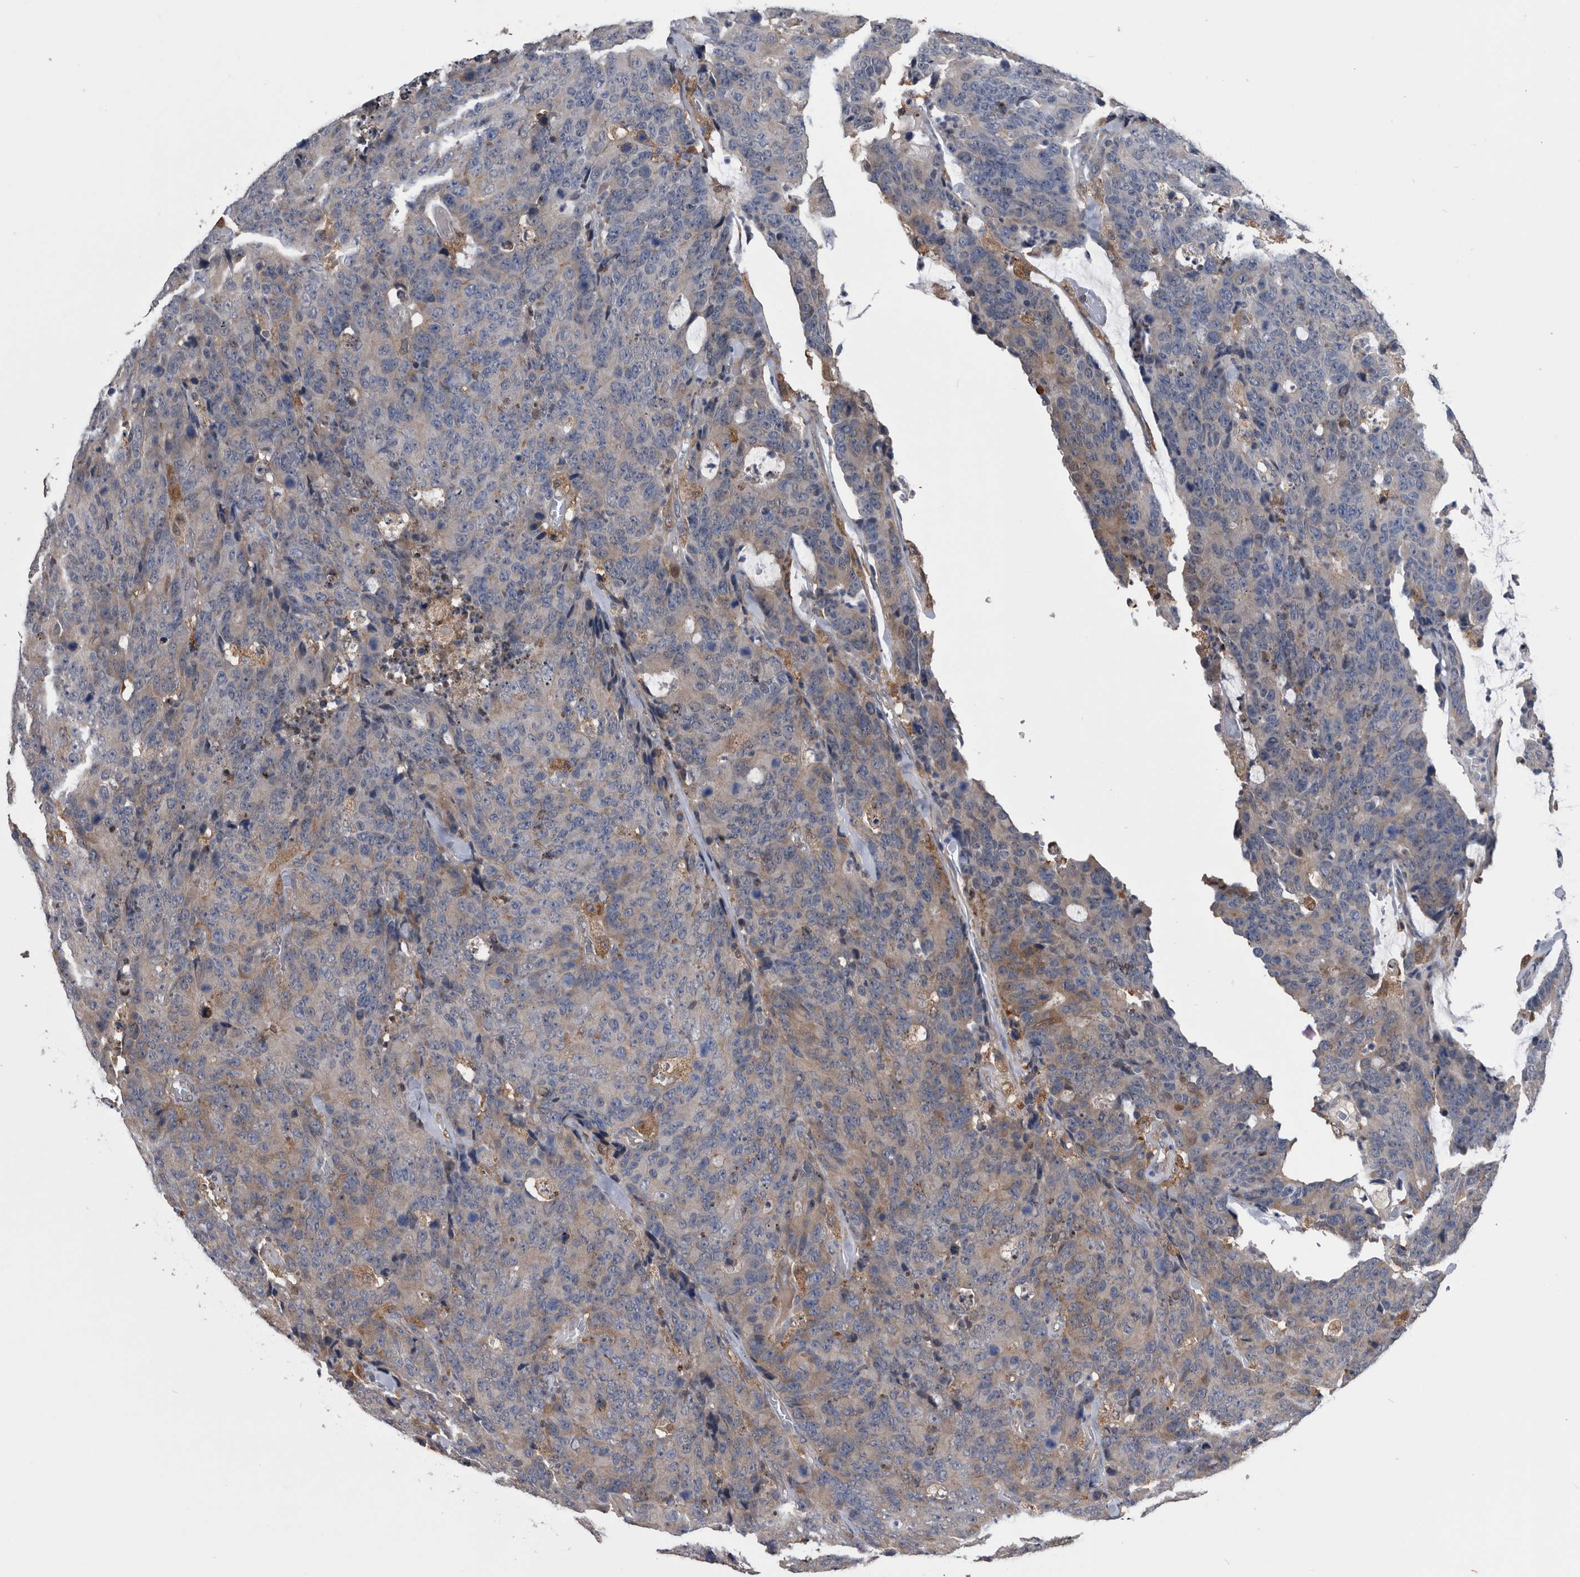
{"staining": {"intensity": "weak", "quantity": "<25%", "location": "cytoplasmic/membranous"}, "tissue": "colorectal cancer", "cell_type": "Tumor cells", "image_type": "cancer", "snomed": [{"axis": "morphology", "description": "Adenocarcinoma, NOS"}, {"axis": "topography", "description": "Colon"}], "caption": "IHC of adenocarcinoma (colorectal) displays no expression in tumor cells.", "gene": "NRBP1", "patient": {"sex": "female", "age": 86}}